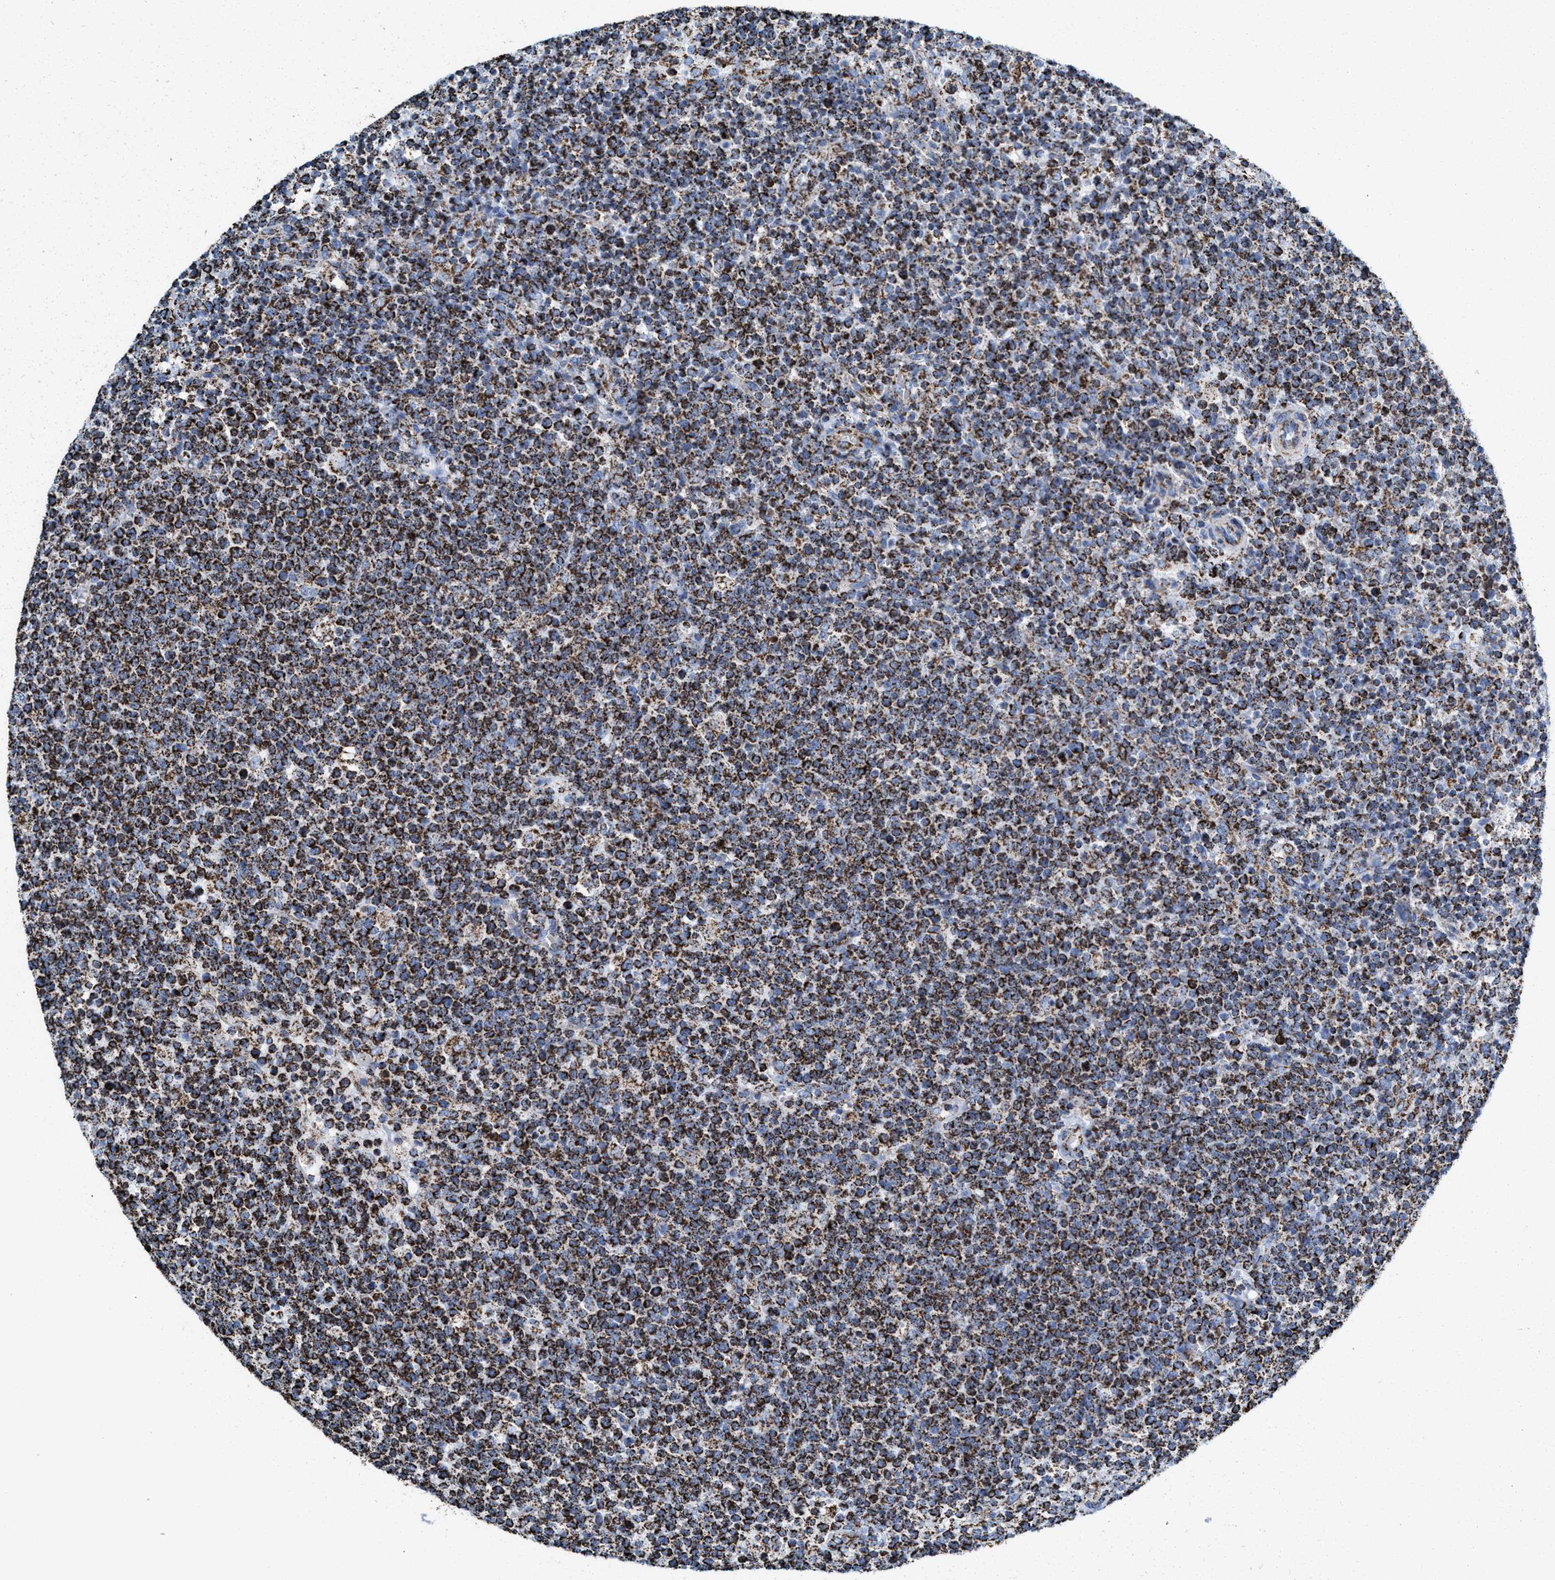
{"staining": {"intensity": "moderate", "quantity": ">75%", "location": "cytoplasmic/membranous"}, "tissue": "lymphoma", "cell_type": "Tumor cells", "image_type": "cancer", "snomed": [{"axis": "morphology", "description": "Malignant lymphoma, non-Hodgkin's type, High grade"}, {"axis": "topography", "description": "Lymph node"}], "caption": "An immunohistochemistry (IHC) photomicrograph of neoplastic tissue is shown. Protein staining in brown highlights moderate cytoplasmic/membranous positivity in malignant lymphoma, non-Hodgkin's type (high-grade) within tumor cells.", "gene": "ECHS1", "patient": {"sex": "male", "age": 61}}